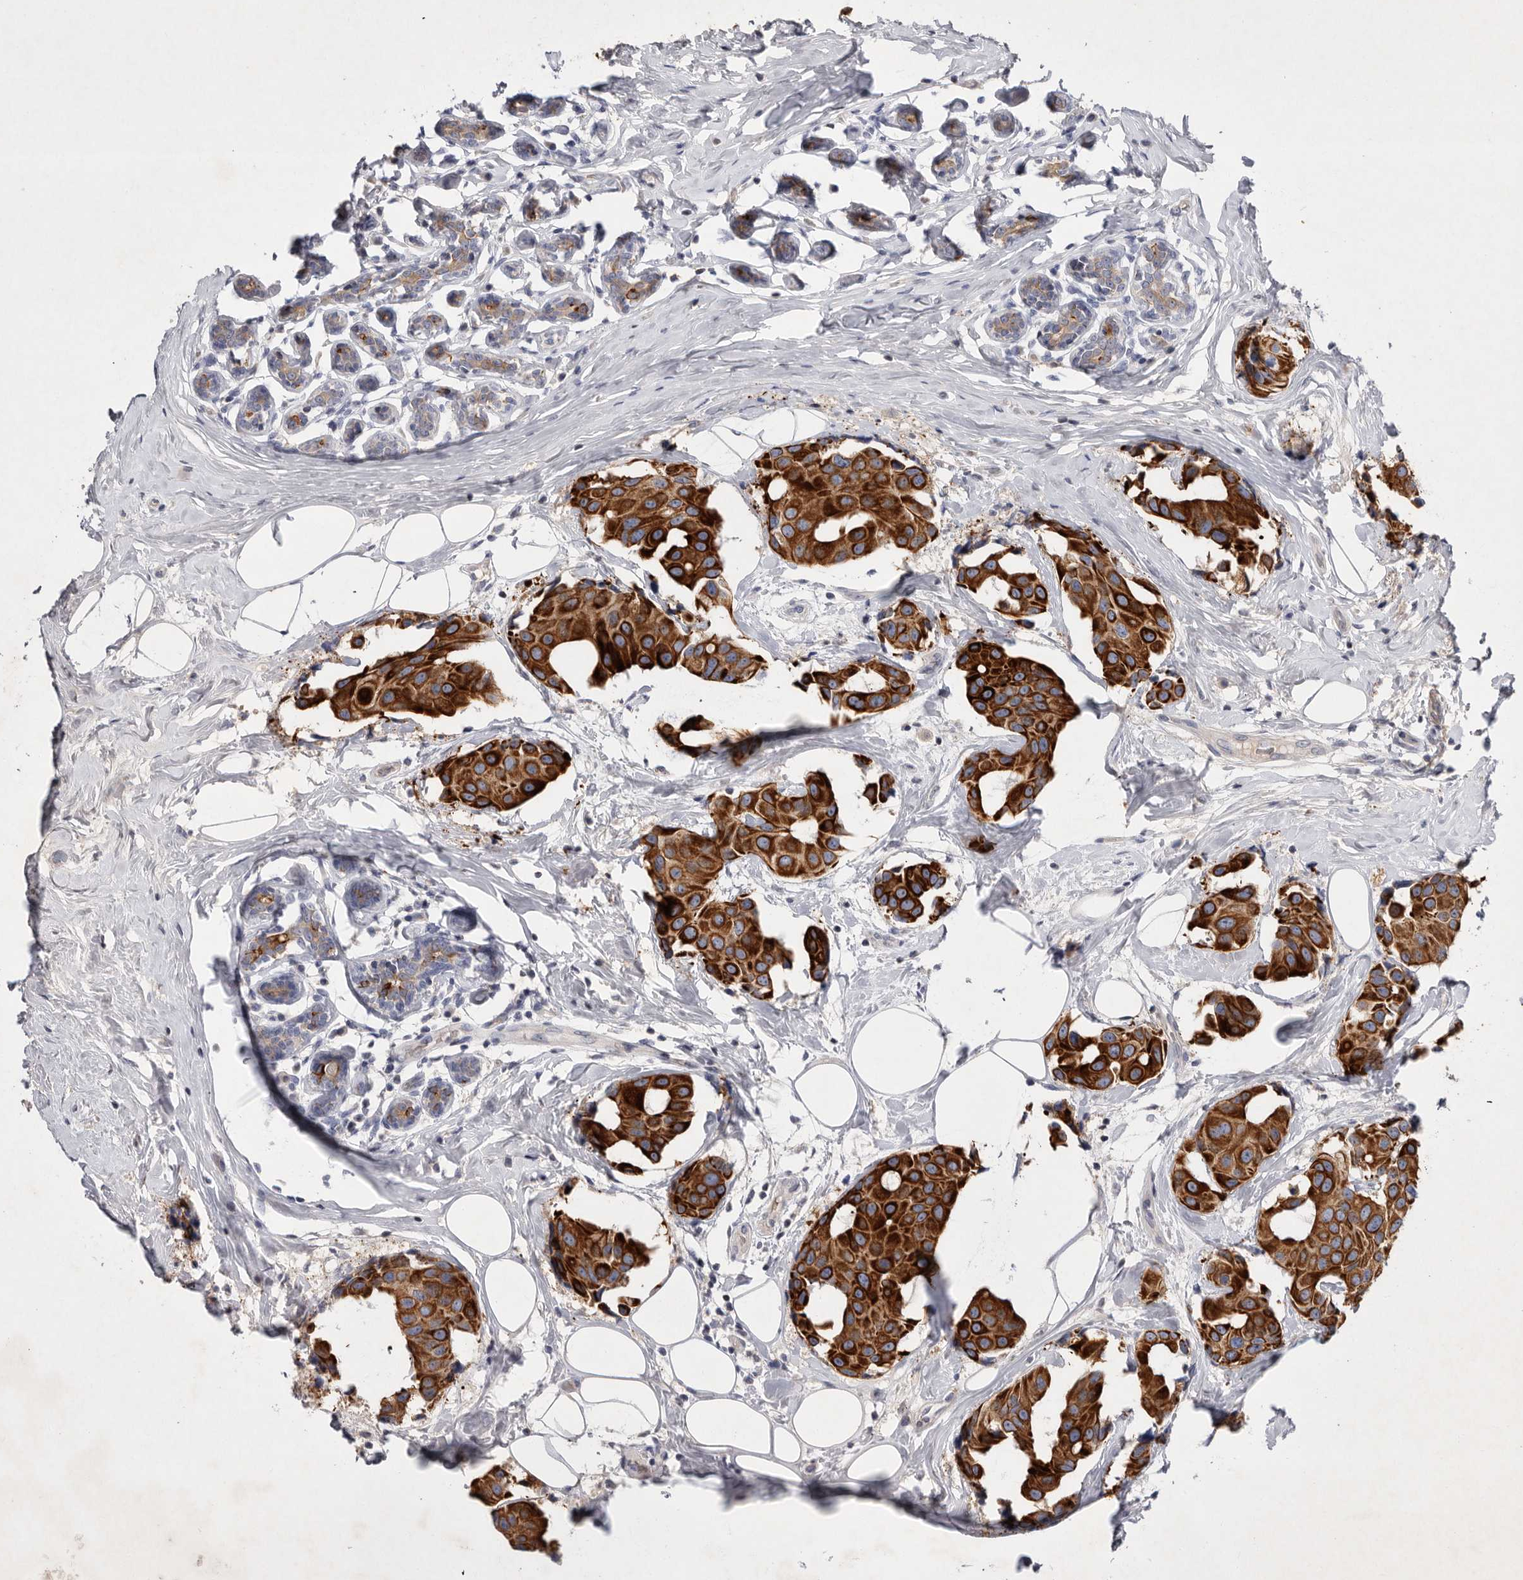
{"staining": {"intensity": "strong", "quantity": ">75%", "location": "cytoplasmic/membranous"}, "tissue": "breast cancer", "cell_type": "Tumor cells", "image_type": "cancer", "snomed": [{"axis": "morphology", "description": "Normal tissue, NOS"}, {"axis": "morphology", "description": "Duct carcinoma"}, {"axis": "topography", "description": "Breast"}], "caption": "Protein staining reveals strong cytoplasmic/membranous staining in approximately >75% of tumor cells in breast cancer. (DAB = brown stain, brightfield microscopy at high magnification).", "gene": "TNFSF14", "patient": {"sex": "female", "age": 39}}